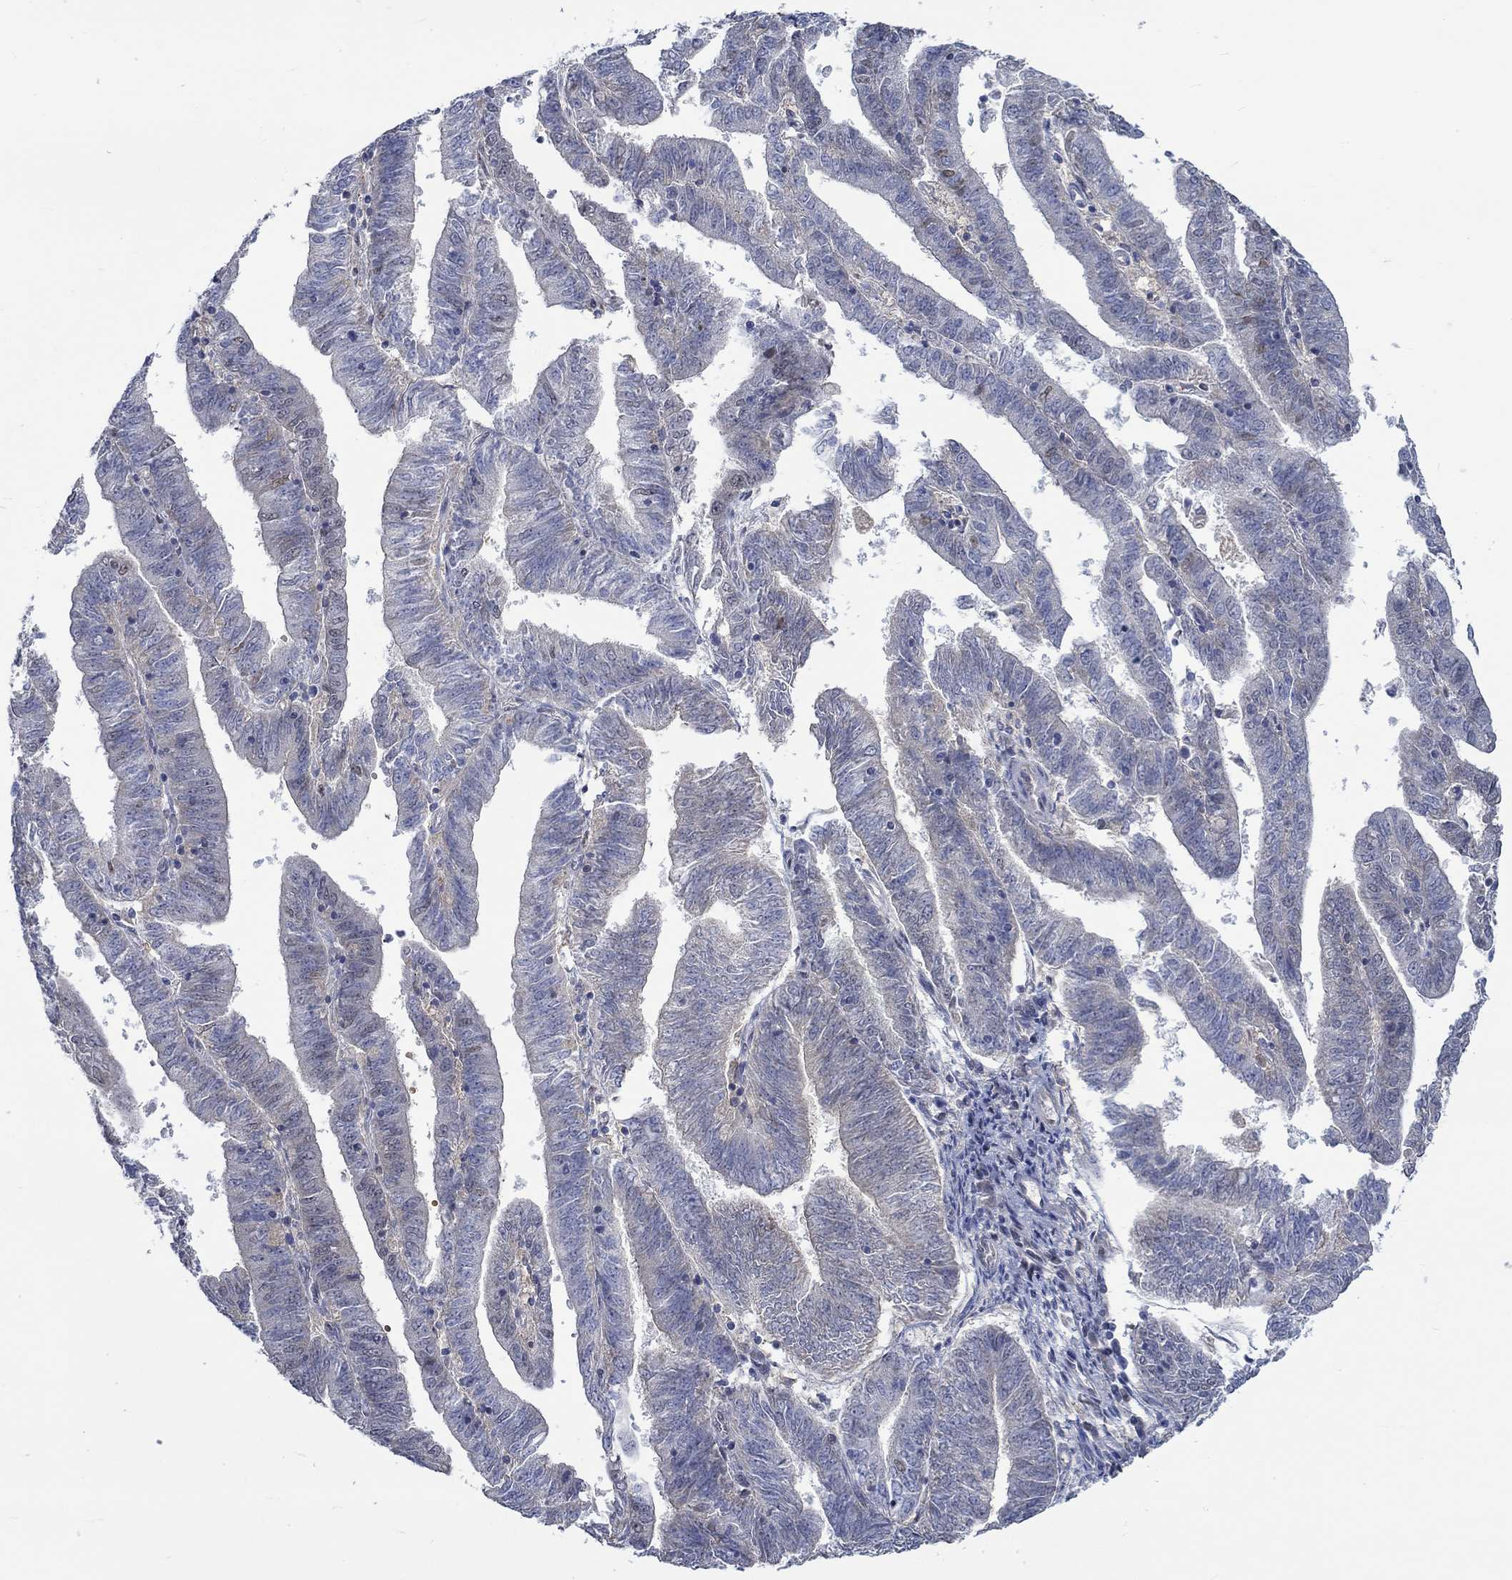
{"staining": {"intensity": "weak", "quantity": "<25%", "location": "cytoplasmic/membranous"}, "tissue": "endometrial cancer", "cell_type": "Tumor cells", "image_type": "cancer", "snomed": [{"axis": "morphology", "description": "Adenocarcinoma, NOS"}, {"axis": "topography", "description": "Endometrium"}], "caption": "IHC micrograph of adenocarcinoma (endometrial) stained for a protein (brown), which demonstrates no staining in tumor cells.", "gene": "WASF1", "patient": {"sex": "female", "age": 82}}